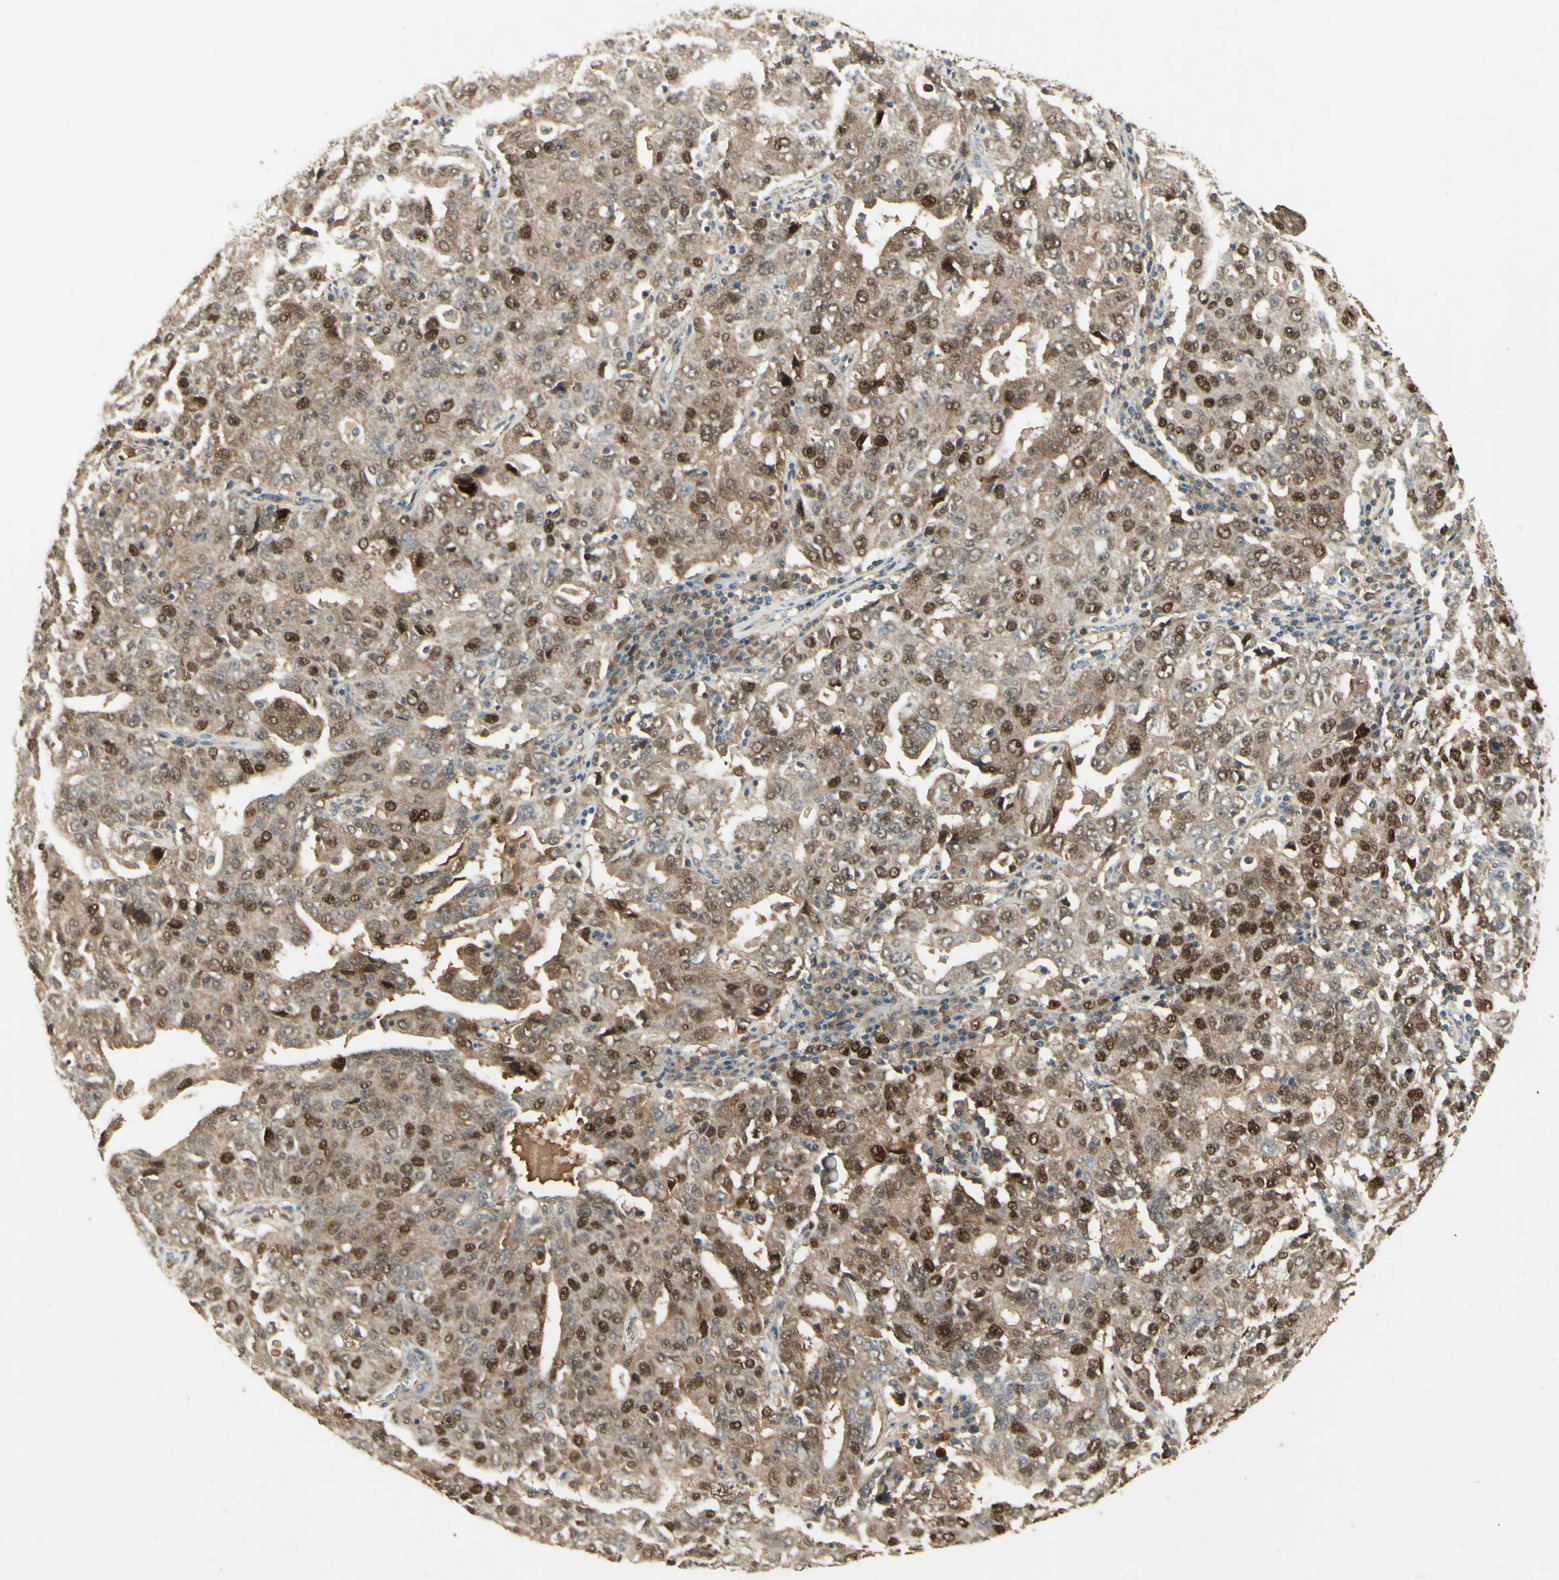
{"staining": {"intensity": "strong", "quantity": "25%-75%", "location": "nuclear"}, "tissue": "ovarian cancer", "cell_type": "Tumor cells", "image_type": "cancer", "snomed": [{"axis": "morphology", "description": "Carcinoma, endometroid"}, {"axis": "topography", "description": "Ovary"}], "caption": "Ovarian cancer tissue reveals strong nuclear staining in about 25%-75% of tumor cells (Stains: DAB (3,3'-diaminobenzidine) in brown, nuclei in blue, Microscopy: brightfield microscopy at high magnification).", "gene": "RAD18", "patient": {"sex": "female", "age": 62}}